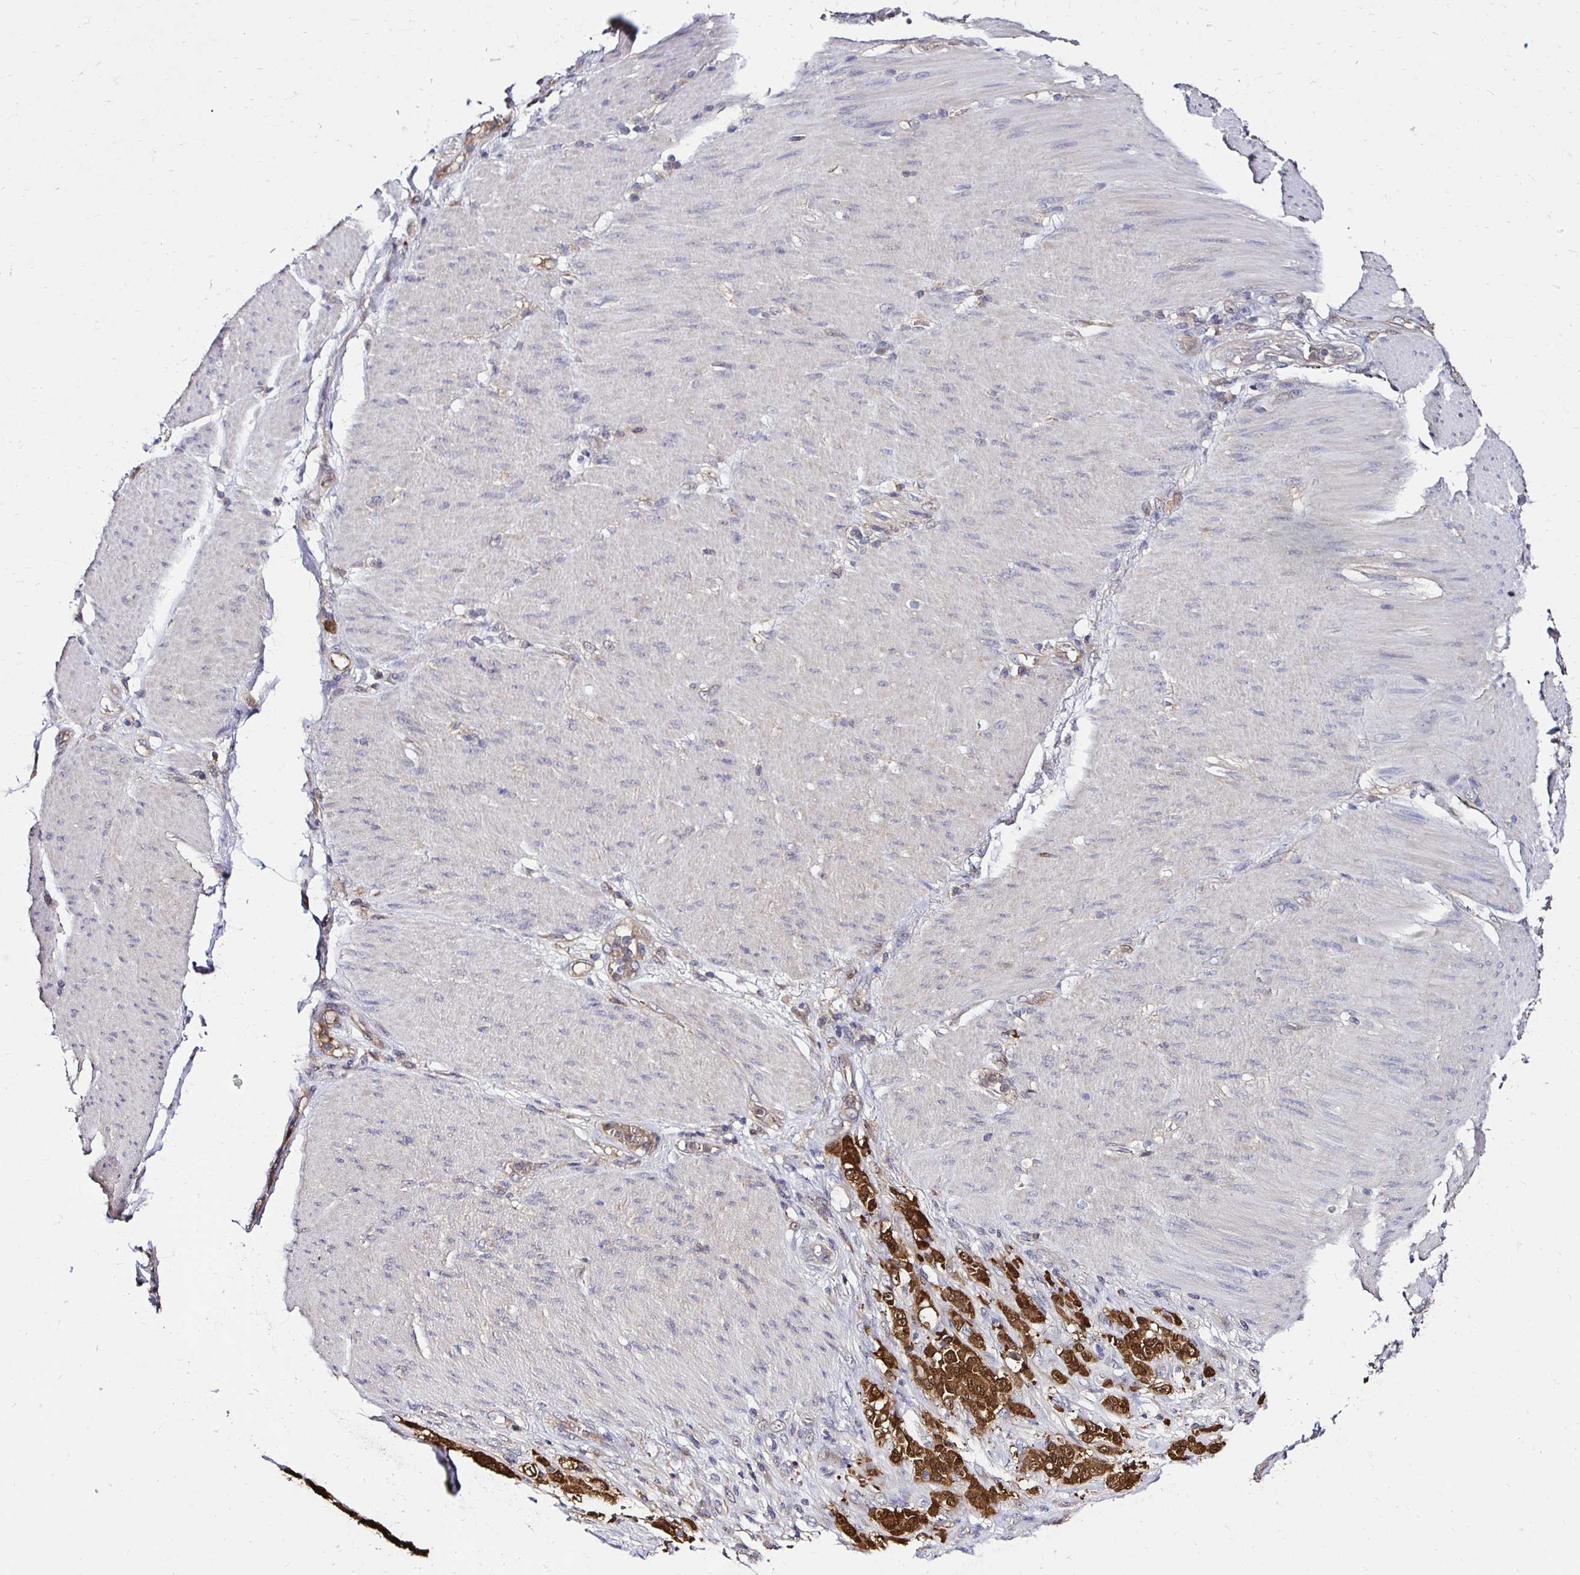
{"staining": {"intensity": "moderate", "quantity": ">75%", "location": "cytoplasmic/membranous,nuclear"}, "tissue": "stomach cancer", "cell_type": "Tumor cells", "image_type": "cancer", "snomed": [{"axis": "morphology", "description": "Adenocarcinoma, NOS"}, {"axis": "topography", "description": "Stomach"}], "caption": "Brown immunohistochemical staining in human adenocarcinoma (stomach) displays moderate cytoplasmic/membranous and nuclear staining in about >75% of tumor cells.", "gene": "TXN", "patient": {"sex": "female", "age": 79}}